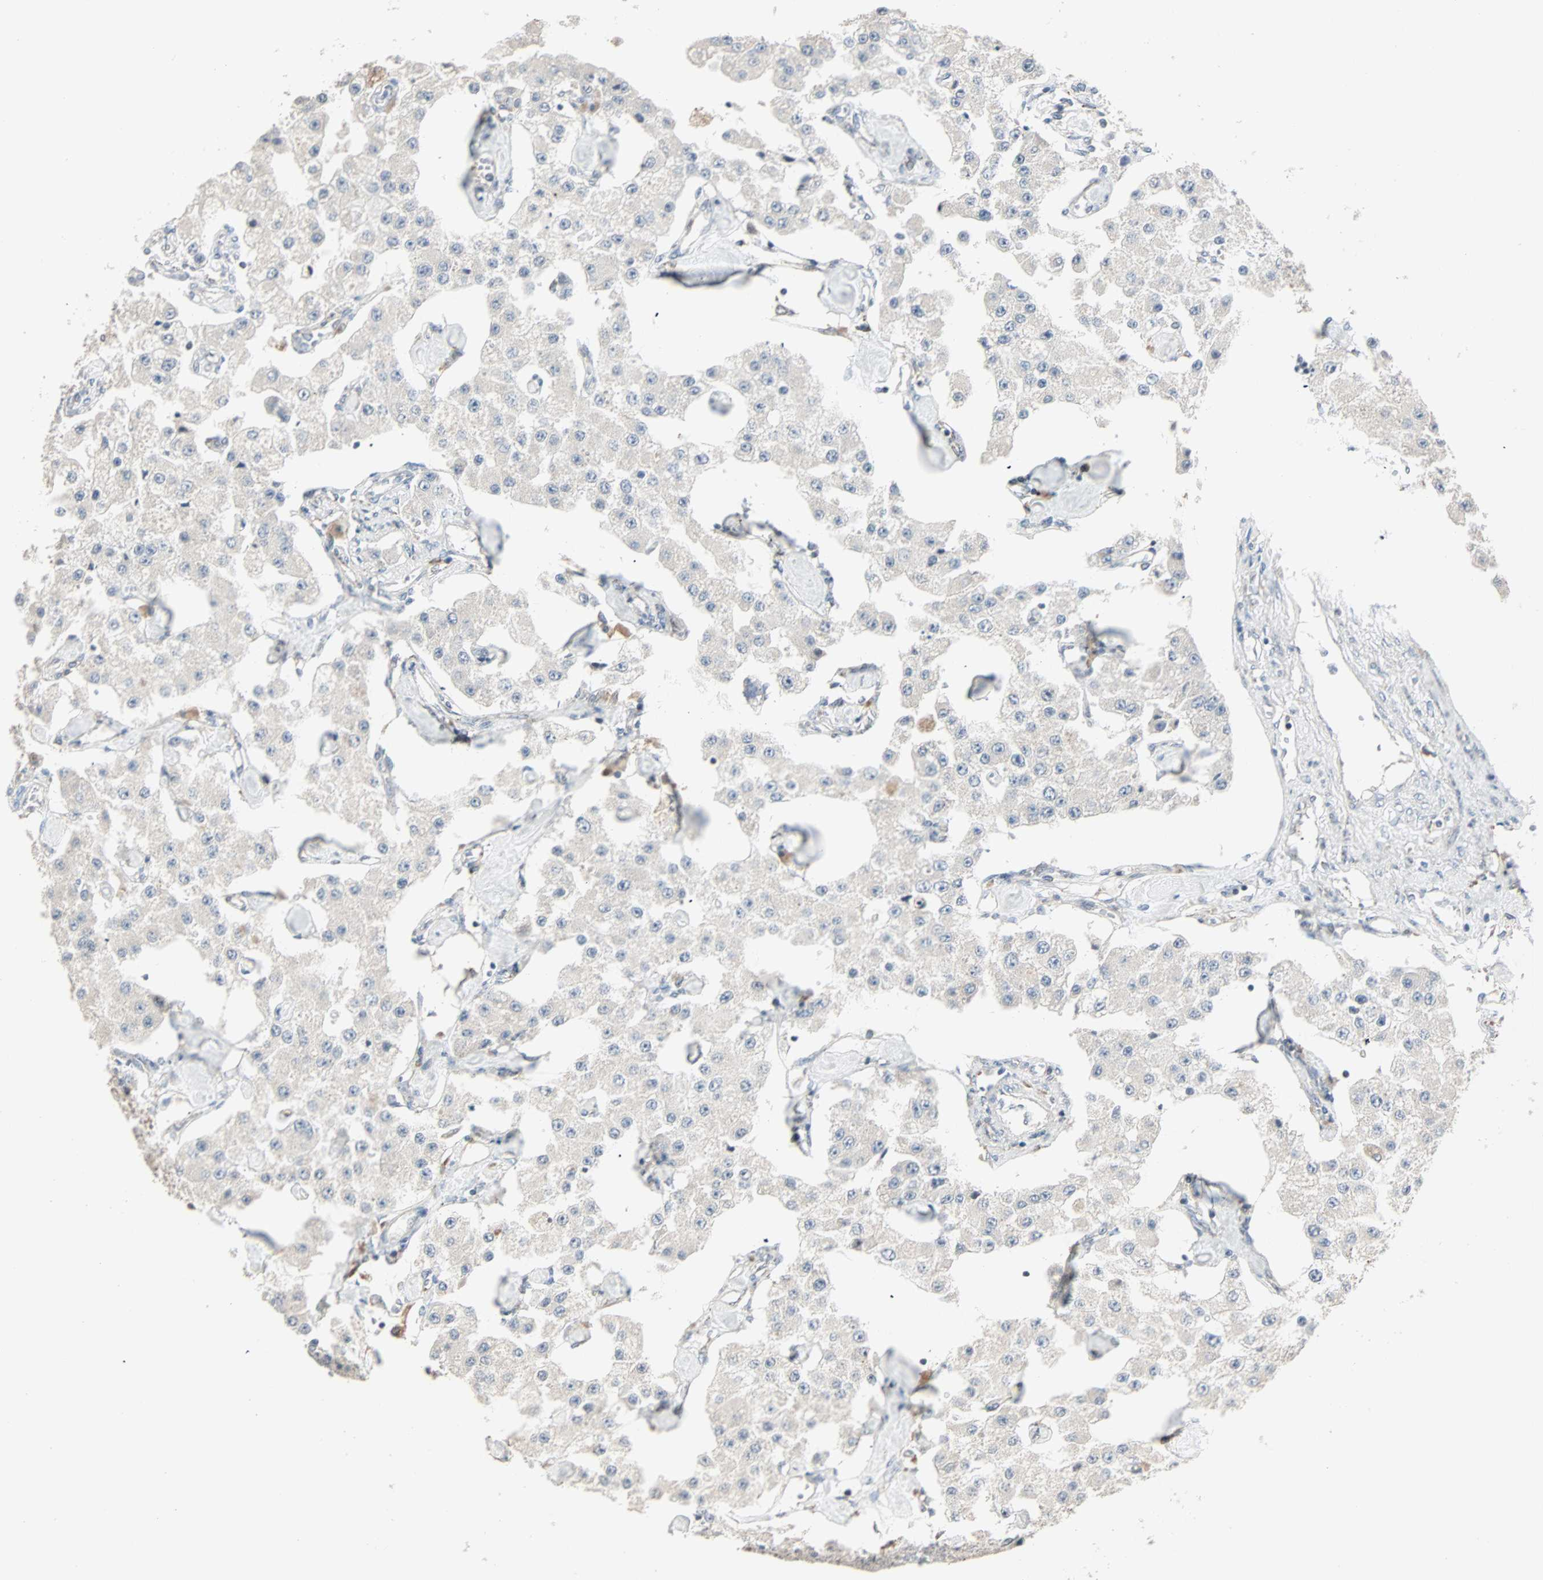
{"staining": {"intensity": "weak", "quantity": "<25%", "location": "cytoplasmic/membranous"}, "tissue": "carcinoid", "cell_type": "Tumor cells", "image_type": "cancer", "snomed": [{"axis": "morphology", "description": "Carcinoid, malignant, NOS"}, {"axis": "topography", "description": "Pancreas"}], "caption": "Immunohistochemistry micrograph of neoplastic tissue: carcinoid (malignant) stained with DAB (3,3'-diaminobenzidine) demonstrates no significant protein positivity in tumor cells.", "gene": "KDM4A", "patient": {"sex": "male", "age": 41}}